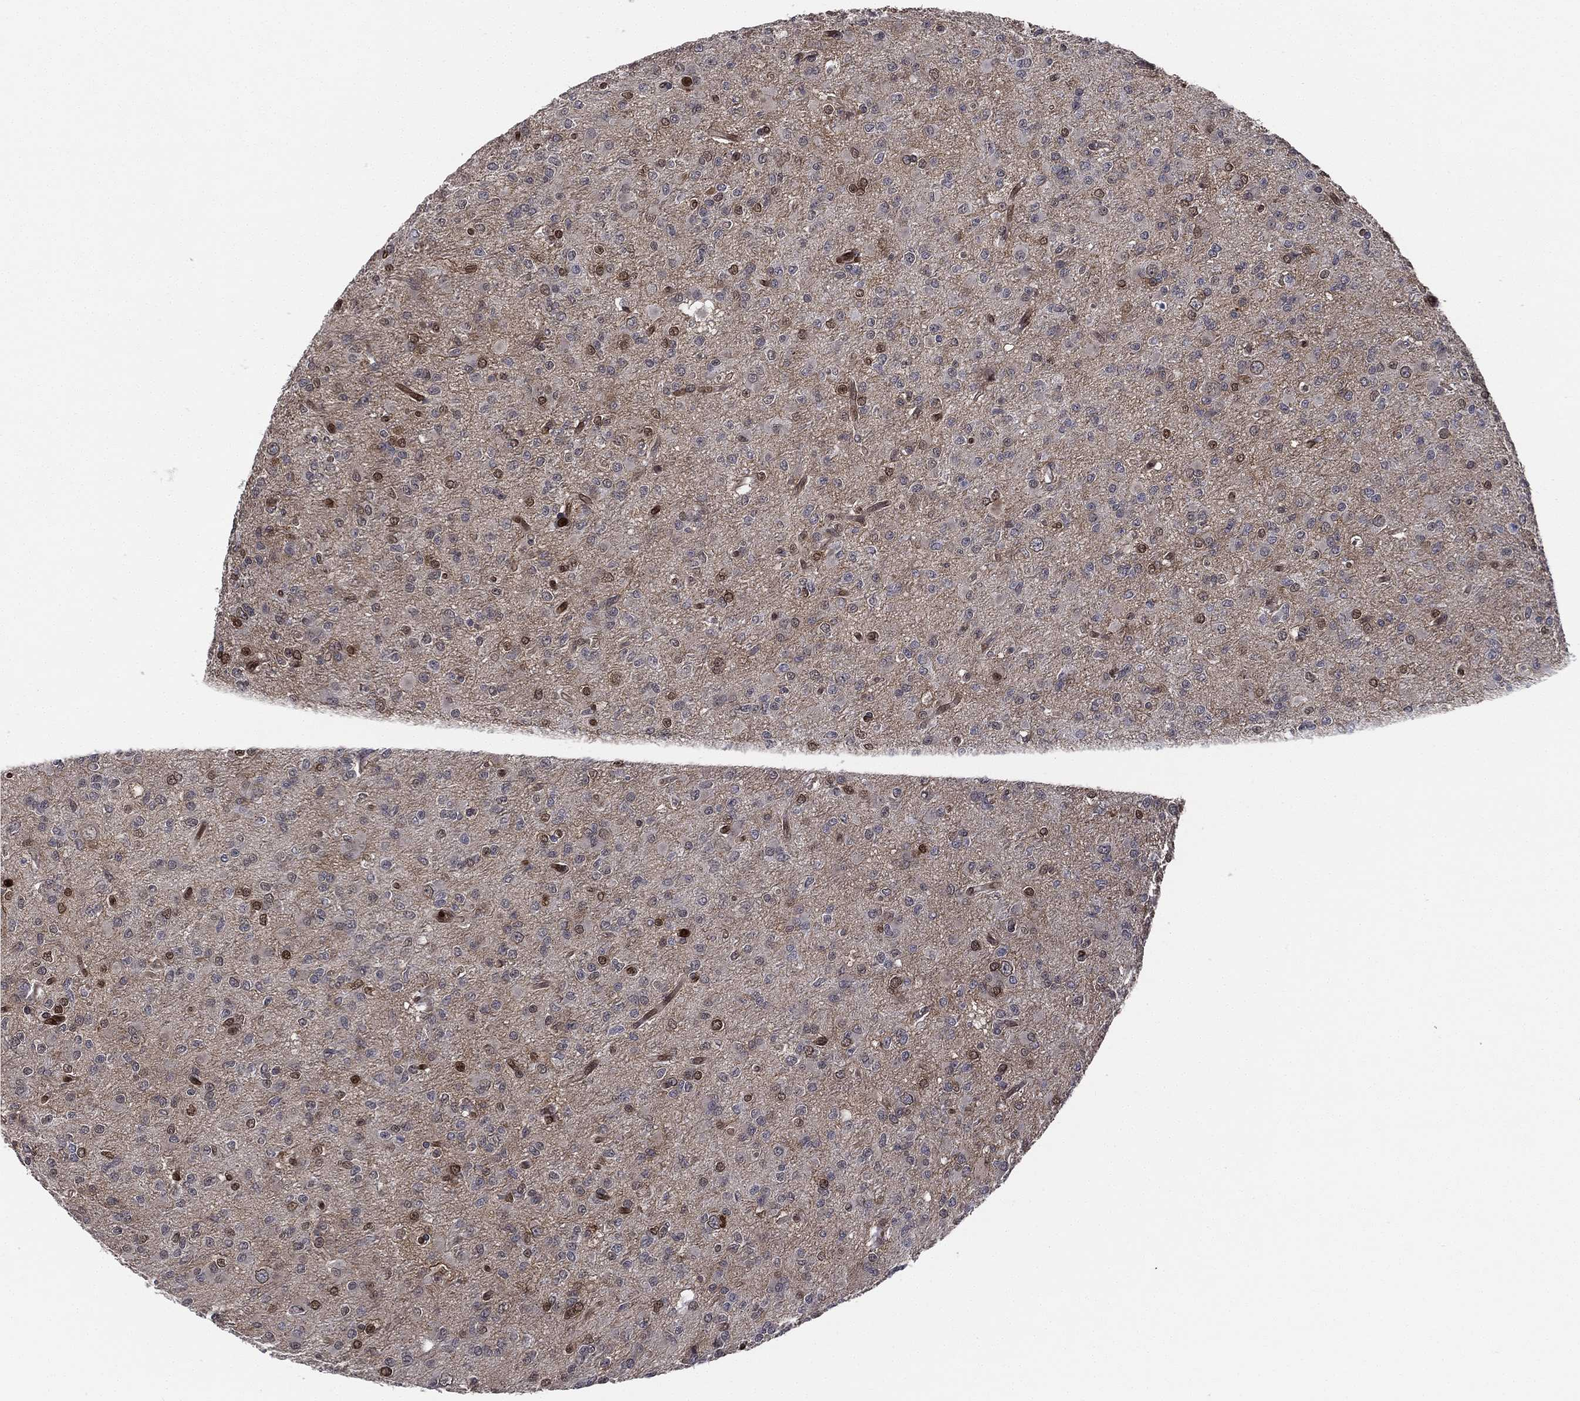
{"staining": {"intensity": "strong", "quantity": "<25%", "location": "nuclear"}, "tissue": "glioma", "cell_type": "Tumor cells", "image_type": "cancer", "snomed": [{"axis": "morphology", "description": "Glioma, malignant, Low grade"}, {"axis": "topography", "description": "Brain"}], "caption": "The immunohistochemical stain shows strong nuclear positivity in tumor cells of malignant low-grade glioma tissue. (DAB IHC with brightfield microscopy, high magnification).", "gene": "LMNB1", "patient": {"sex": "male", "age": 27}}